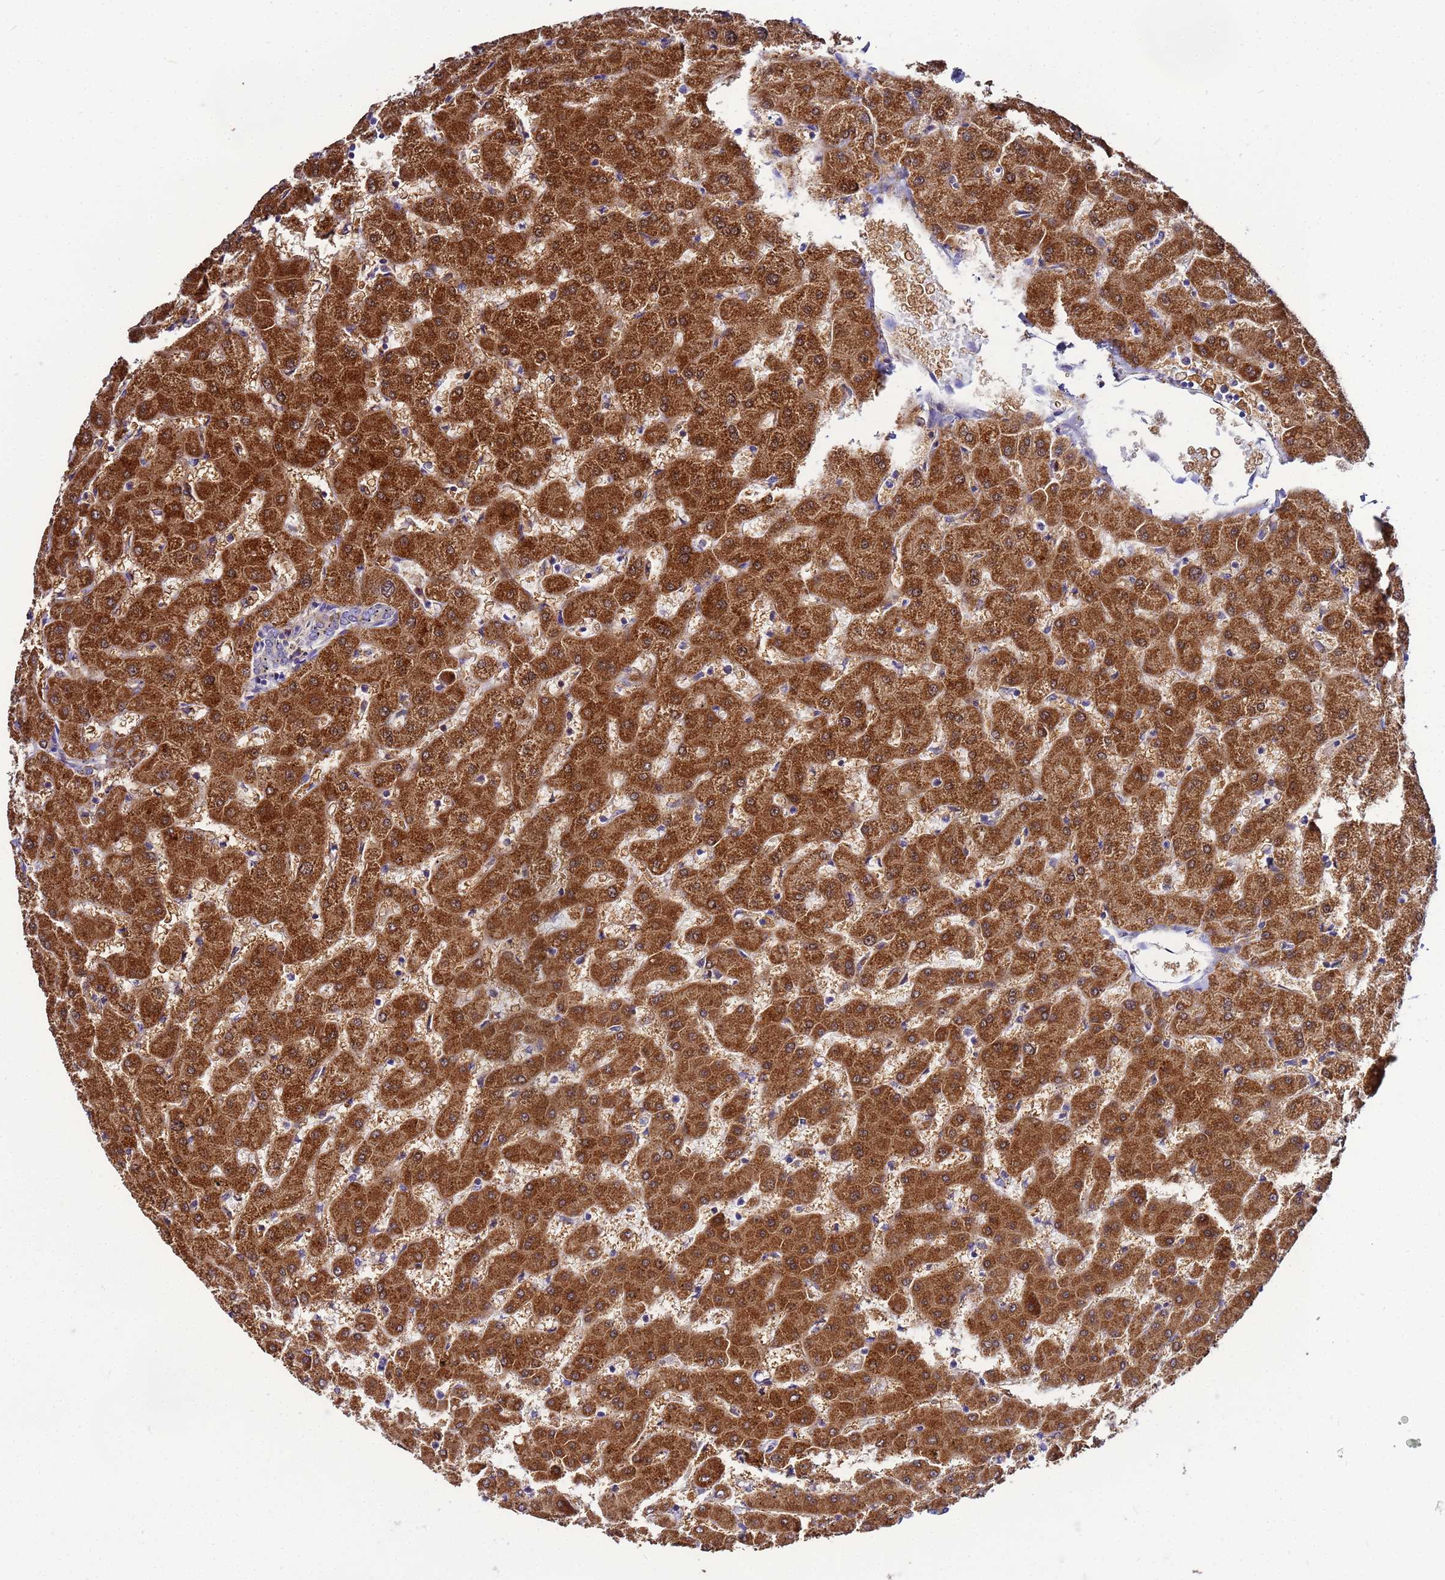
{"staining": {"intensity": "negative", "quantity": "none", "location": "none"}, "tissue": "liver", "cell_type": "Cholangiocytes", "image_type": "normal", "snomed": [{"axis": "morphology", "description": "Normal tissue, NOS"}, {"axis": "topography", "description": "Liver"}], "caption": "Cholangiocytes show no significant protein expression in benign liver. (Brightfield microscopy of DAB (3,3'-diaminobenzidine) immunohistochemistry (IHC) at high magnification).", "gene": "FAHD2A", "patient": {"sex": "female", "age": 63}}